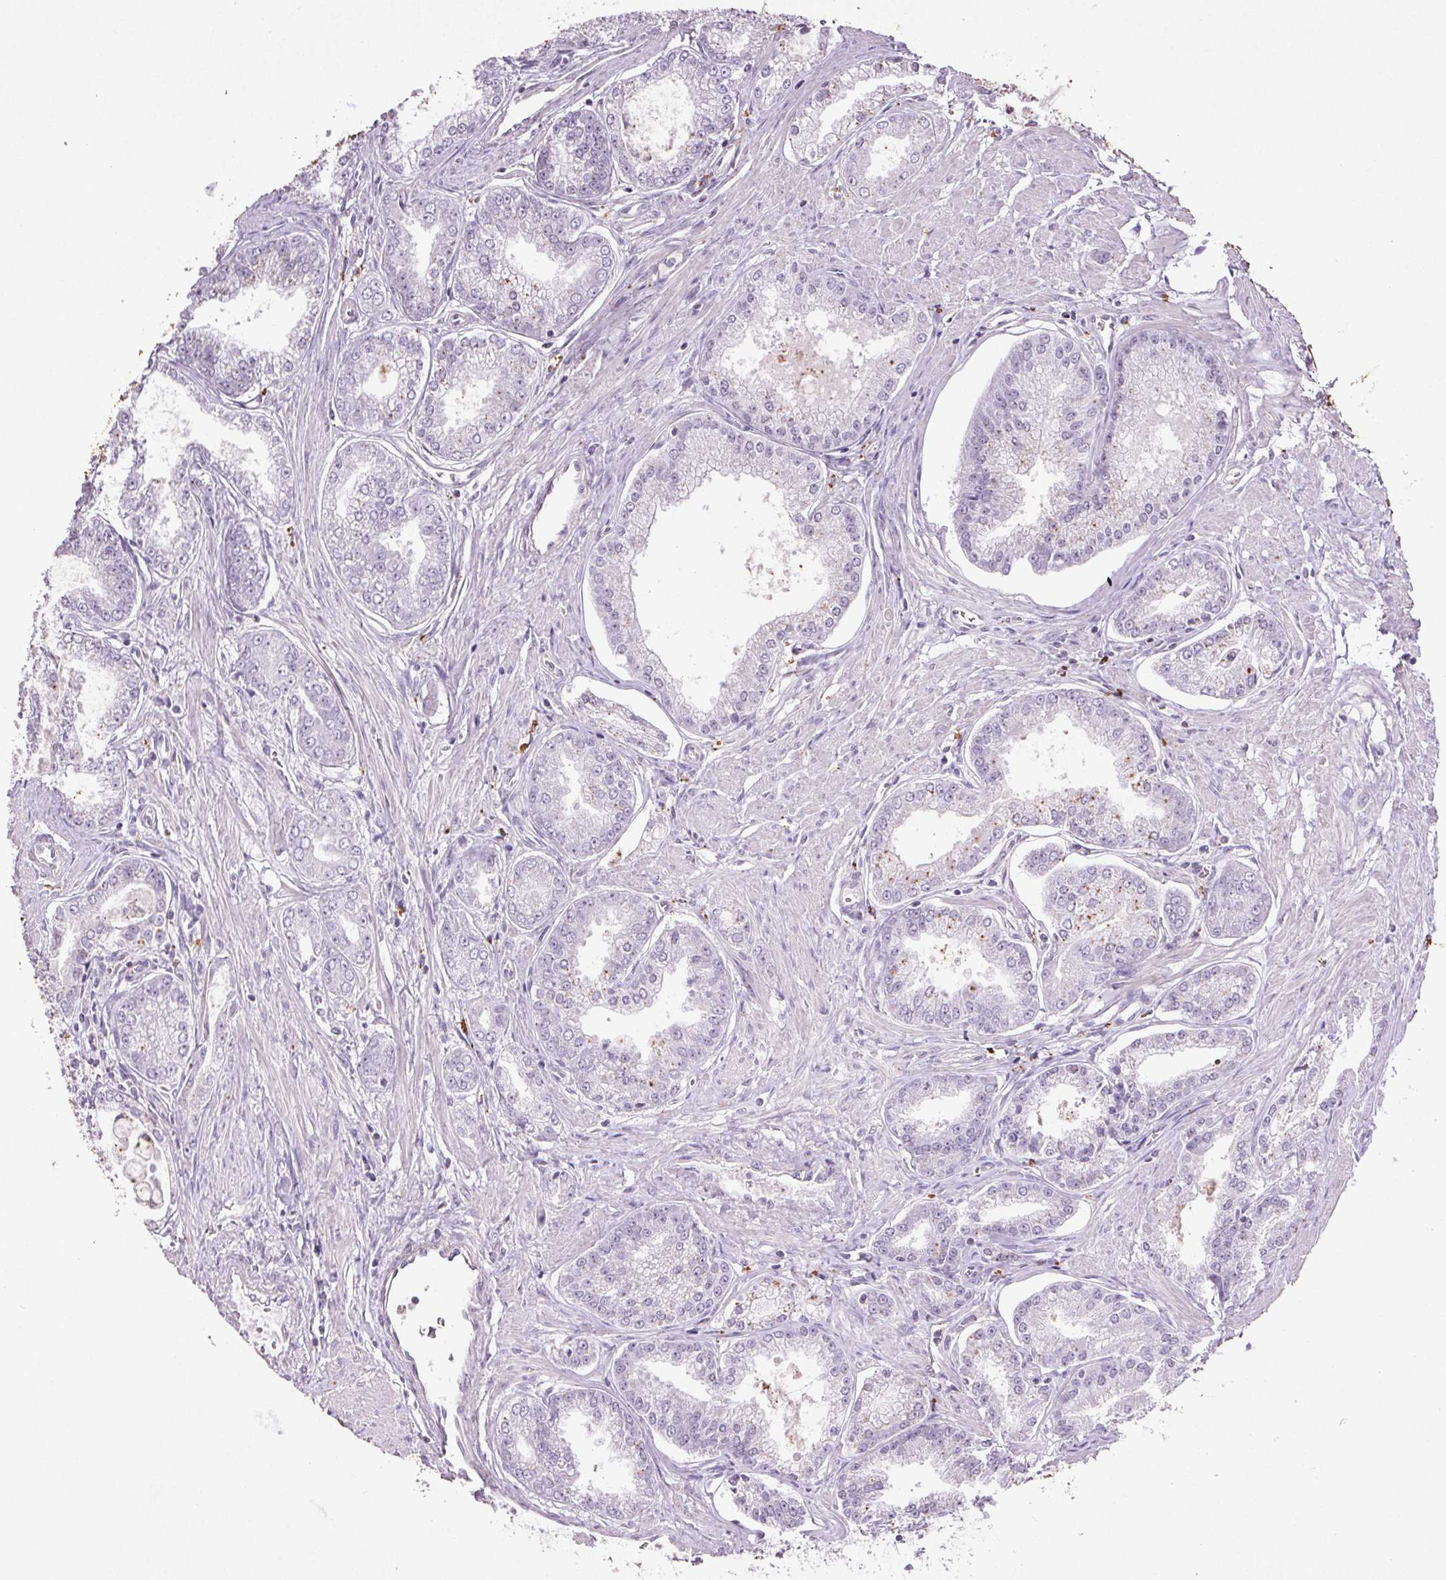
{"staining": {"intensity": "negative", "quantity": "none", "location": "none"}, "tissue": "prostate cancer", "cell_type": "Tumor cells", "image_type": "cancer", "snomed": [{"axis": "morphology", "description": "Adenocarcinoma, NOS"}, {"axis": "topography", "description": "Prostate"}], "caption": "Prostate cancer (adenocarcinoma) was stained to show a protein in brown. There is no significant staining in tumor cells. The staining was performed using DAB to visualize the protein expression in brown, while the nuclei were stained in blue with hematoxylin (Magnification: 20x).", "gene": "C19orf84", "patient": {"sex": "male", "age": 71}}